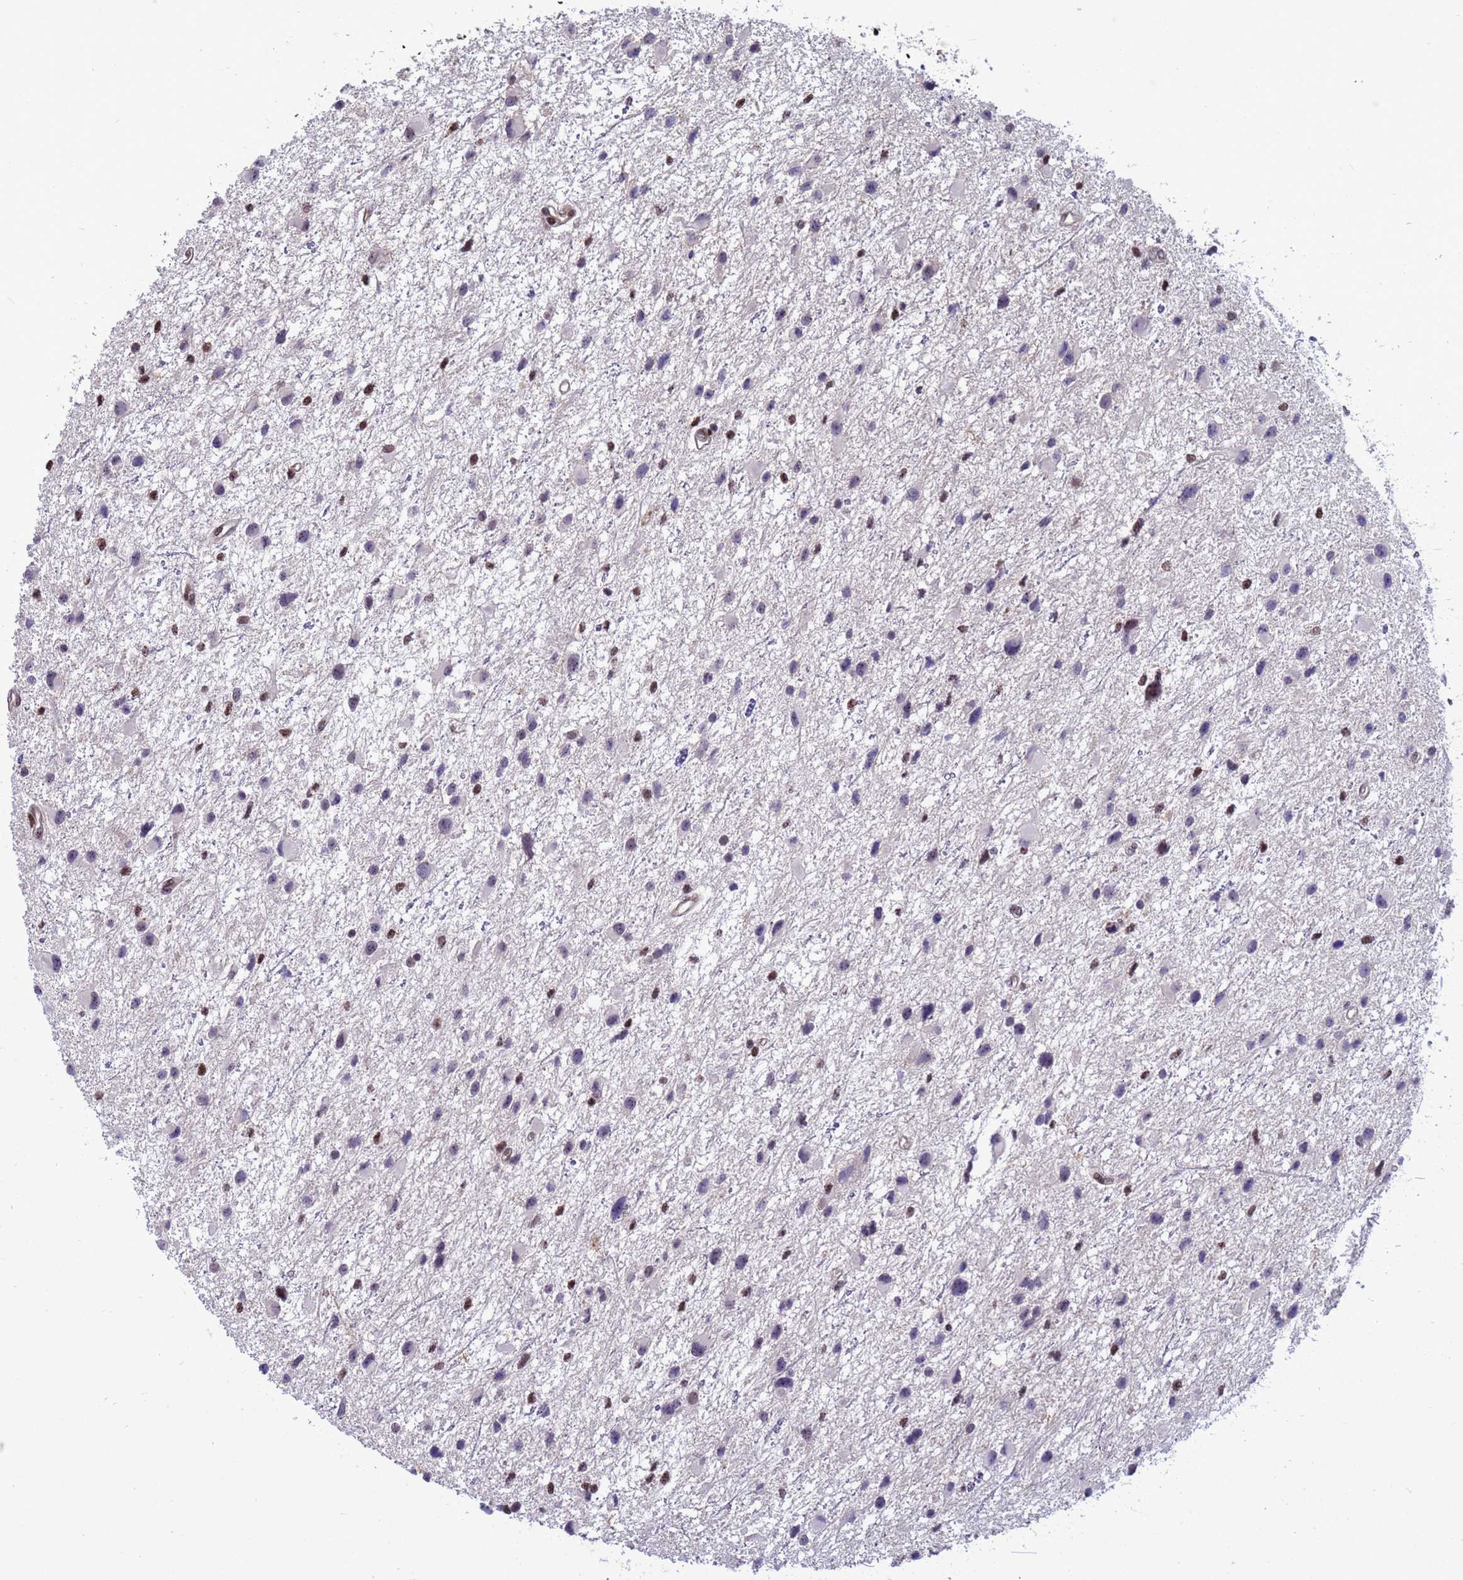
{"staining": {"intensity": "moderate", "quantity": "25%-75%", "location": "nuclear"}, "tissue": "glioma", "cell_type": "Tumor cells", "image_type": "cancer", "snomed": [{"axis": "morphology", "description": "Glioma, malignant, Low grade"}, {"axis": "topography", "description": "Brain"}], "caption": "Immunohistochemical staining of malignant glioma (low-grade) shows moderate nuclear protein expression in about 25%-75% of tumor cells. The staining was performed using DAB (3,3'-diaminobenzidine), with brown indicating positive protein expression. Nuclei are stained blue with hematoxylin.", "gene": "NSL1", "patient": {"sex": "female", "age": 32}}